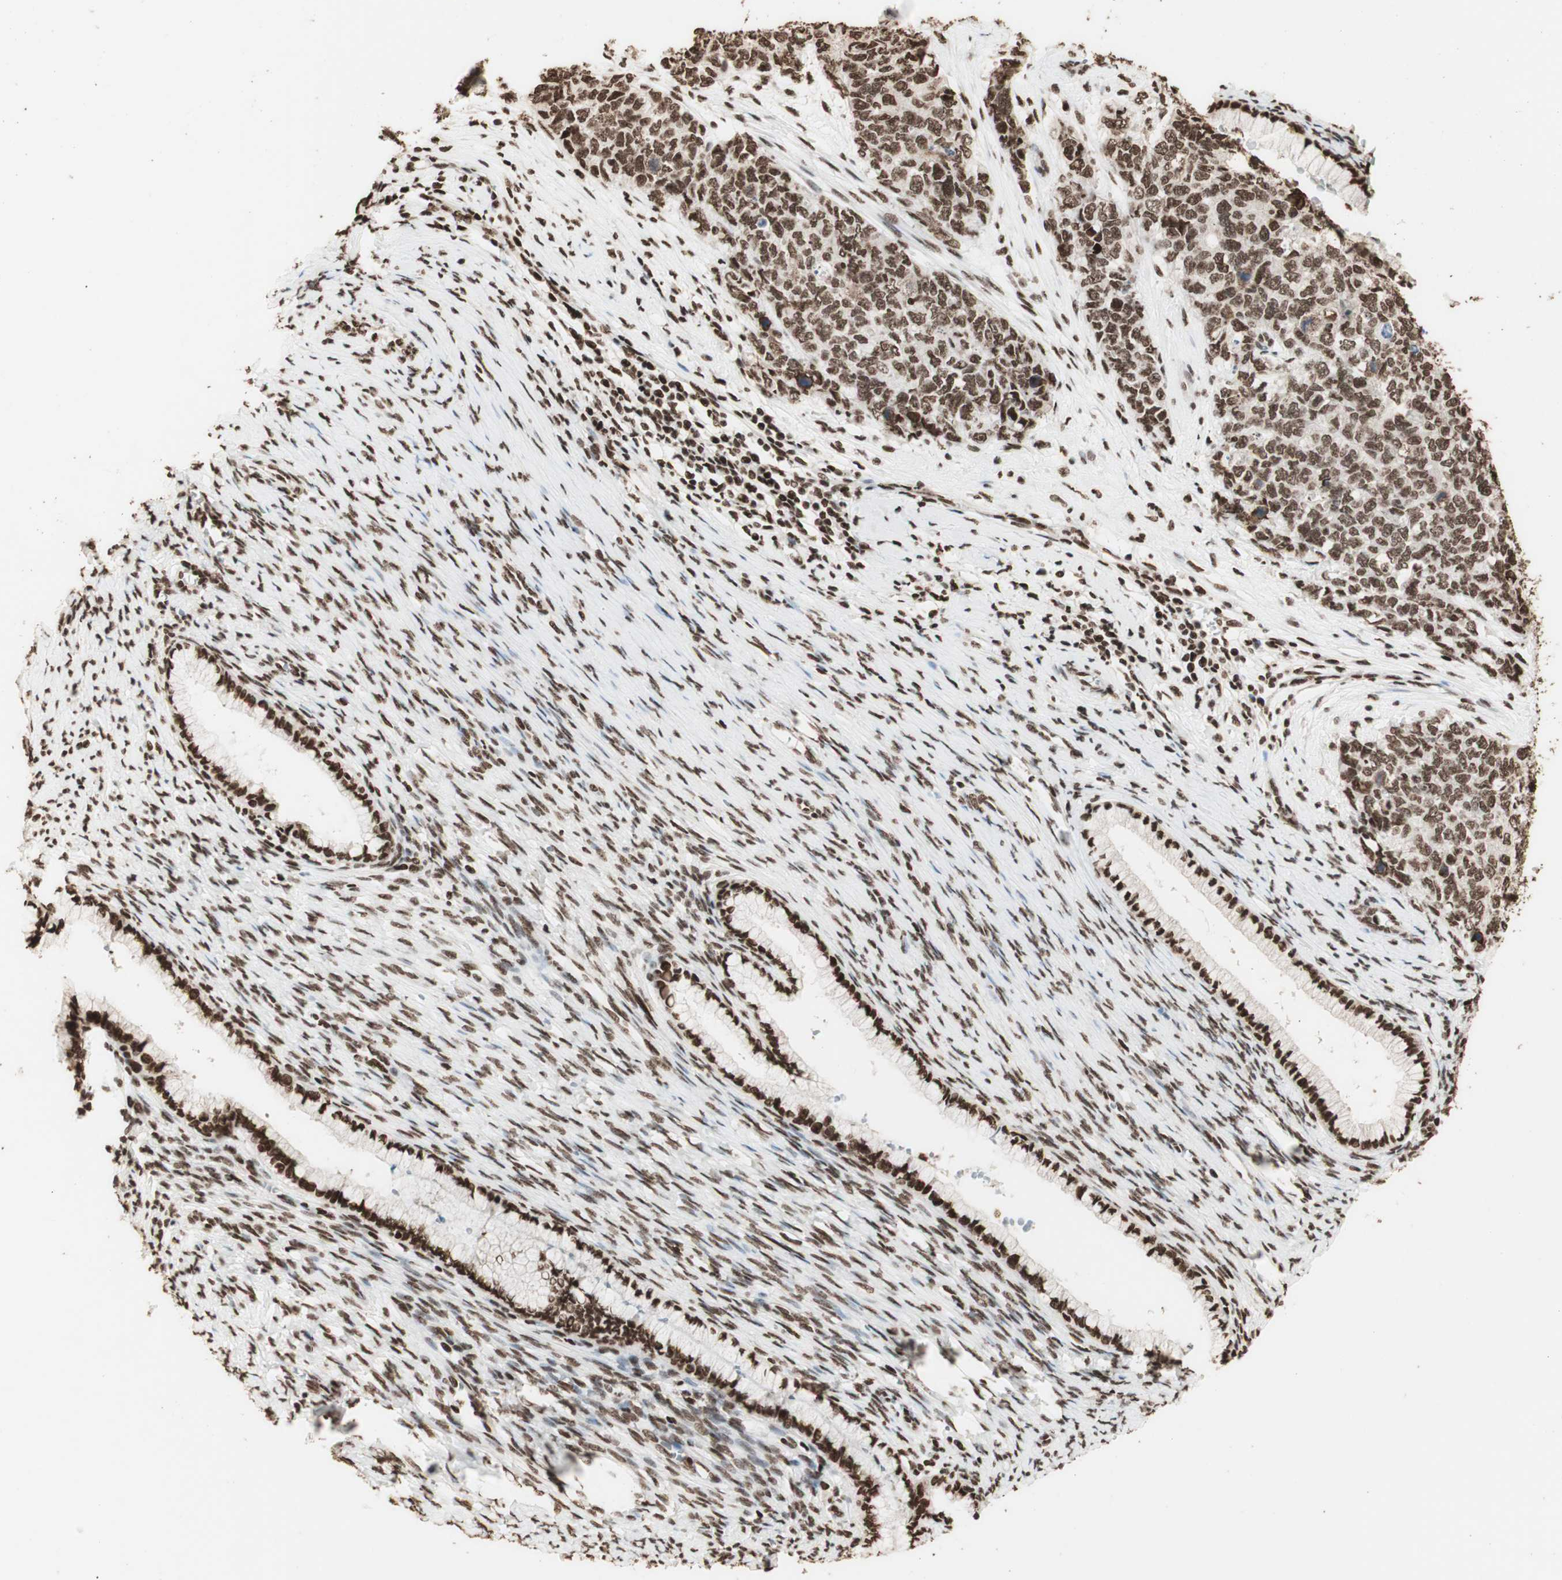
{"staining": {"intensity": "strong", "quantity": ">75%", "location": "nuclear"}, "tissue": "cervical cancer", "cell_type": "Tumor cells", "image_type": "cancer", "snomed": [{"axis": "morphology", "description": "Squamous cell carcinoma, NOS"}, {"axis": "topography", "description": "Cervix"}], "caption": "Immunohistochemical staining of cervical squamous cell carcinoma shows high levels of strong nuclear protein expression in about >75% of tumor cells. Nuclei are stained in blue.", "gene": "HNRNPA2B1", "patient": {"sex": "female", "age": 63}}